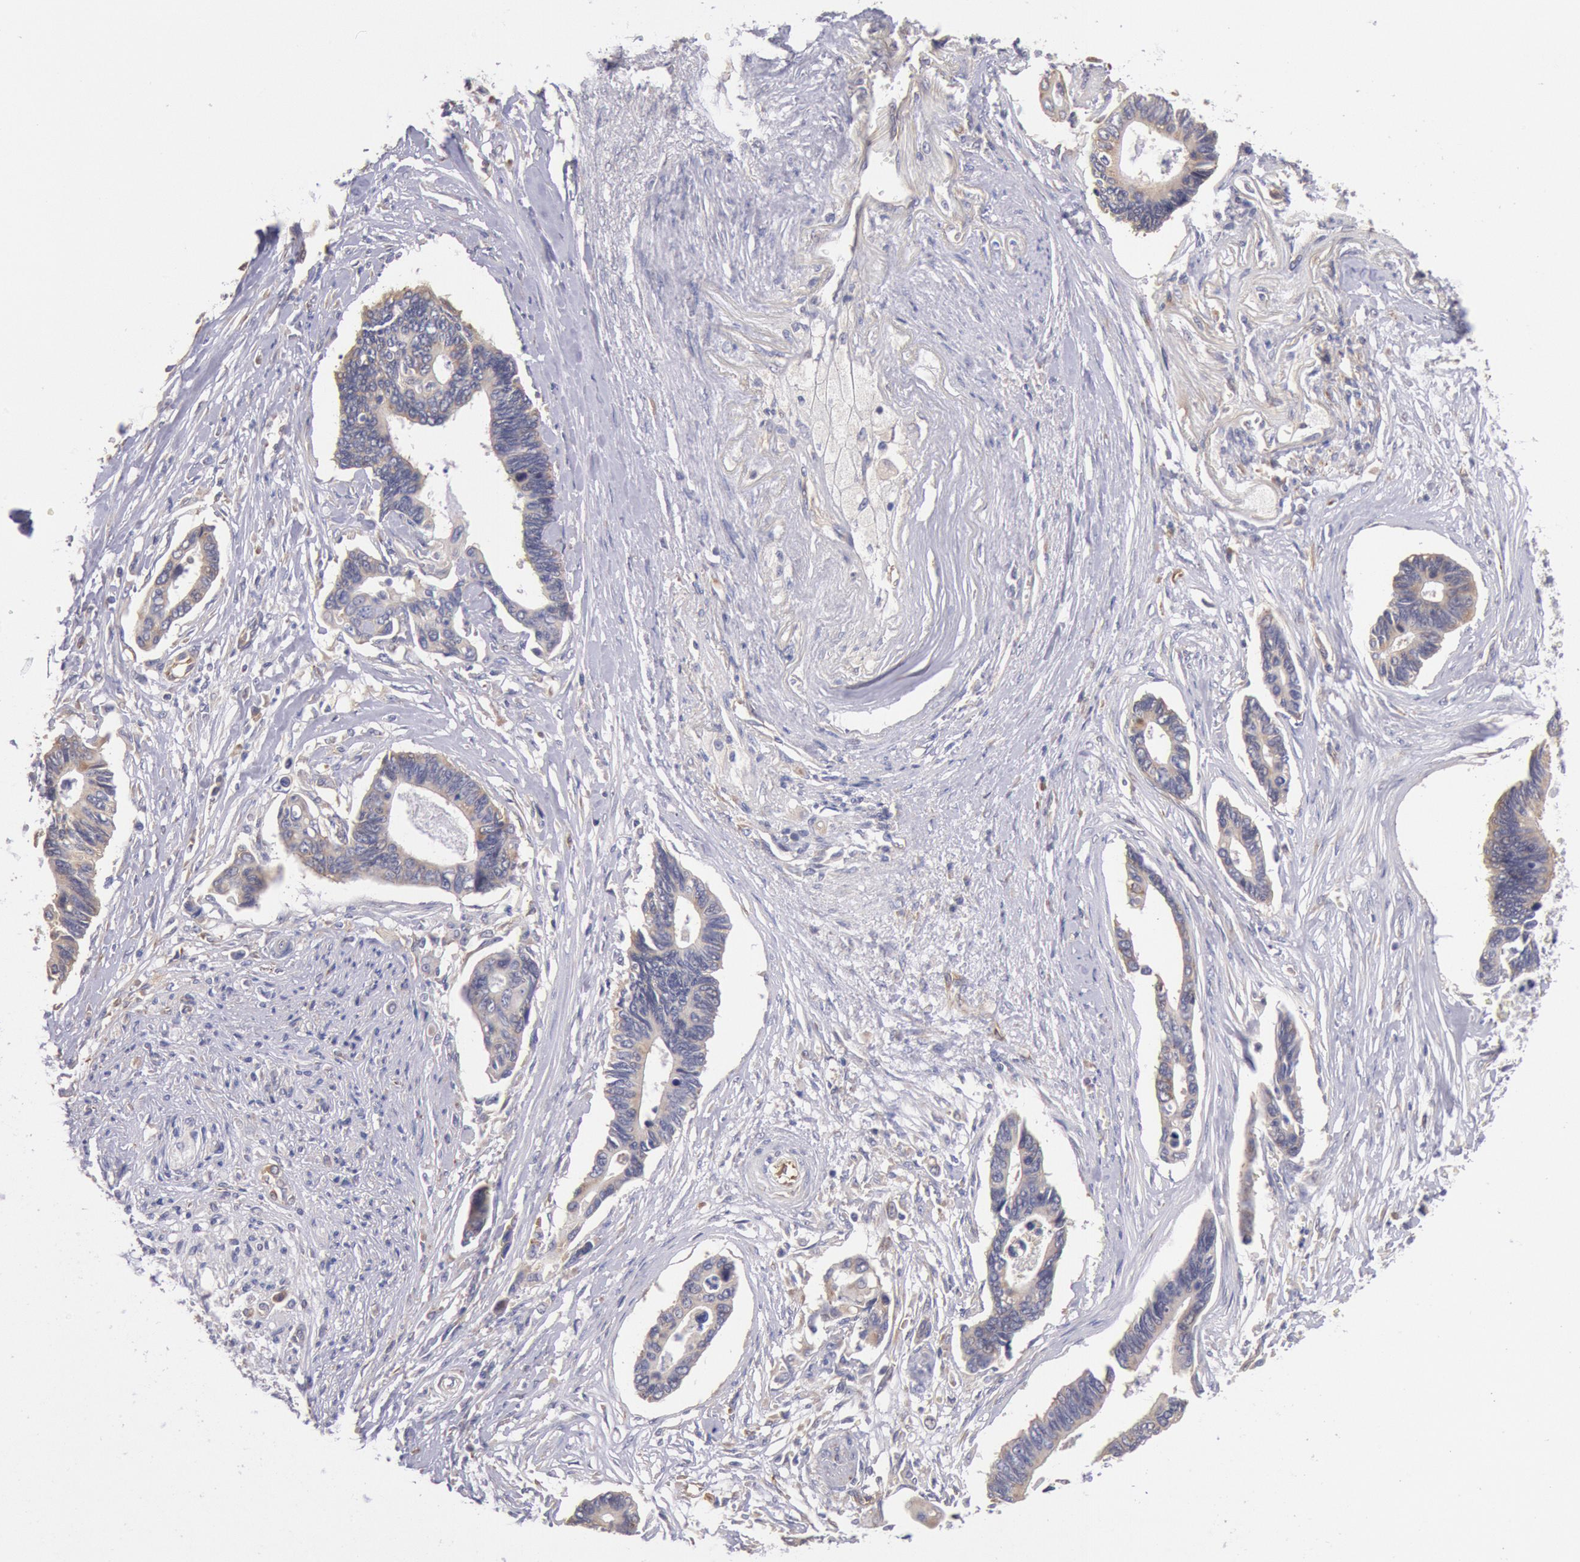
{"staining": {"intensity": "moderate", "quantity": ">75%", "location": "cytoplasmic/membranous"}, "tissue": "pancreatic cancer", "cell_type": "Tumor cells", "image_type": "cancer", "snomed": [{"axis": "morphology", "description": "Adenocarcinoma, NOS"}, {"axis": "topography", "description": "Pancreas"}], "caption": "DAB (3,3'-diaminobenzidine) immunohistochemical staining of pancreatic cancer (adenocarcinoma) shows moderate cytoplasmic/membranous protein staining in approximately >75% of tumor cells.", "gene": "DRG1", "patient": {"sex": "female", "age": 70}}